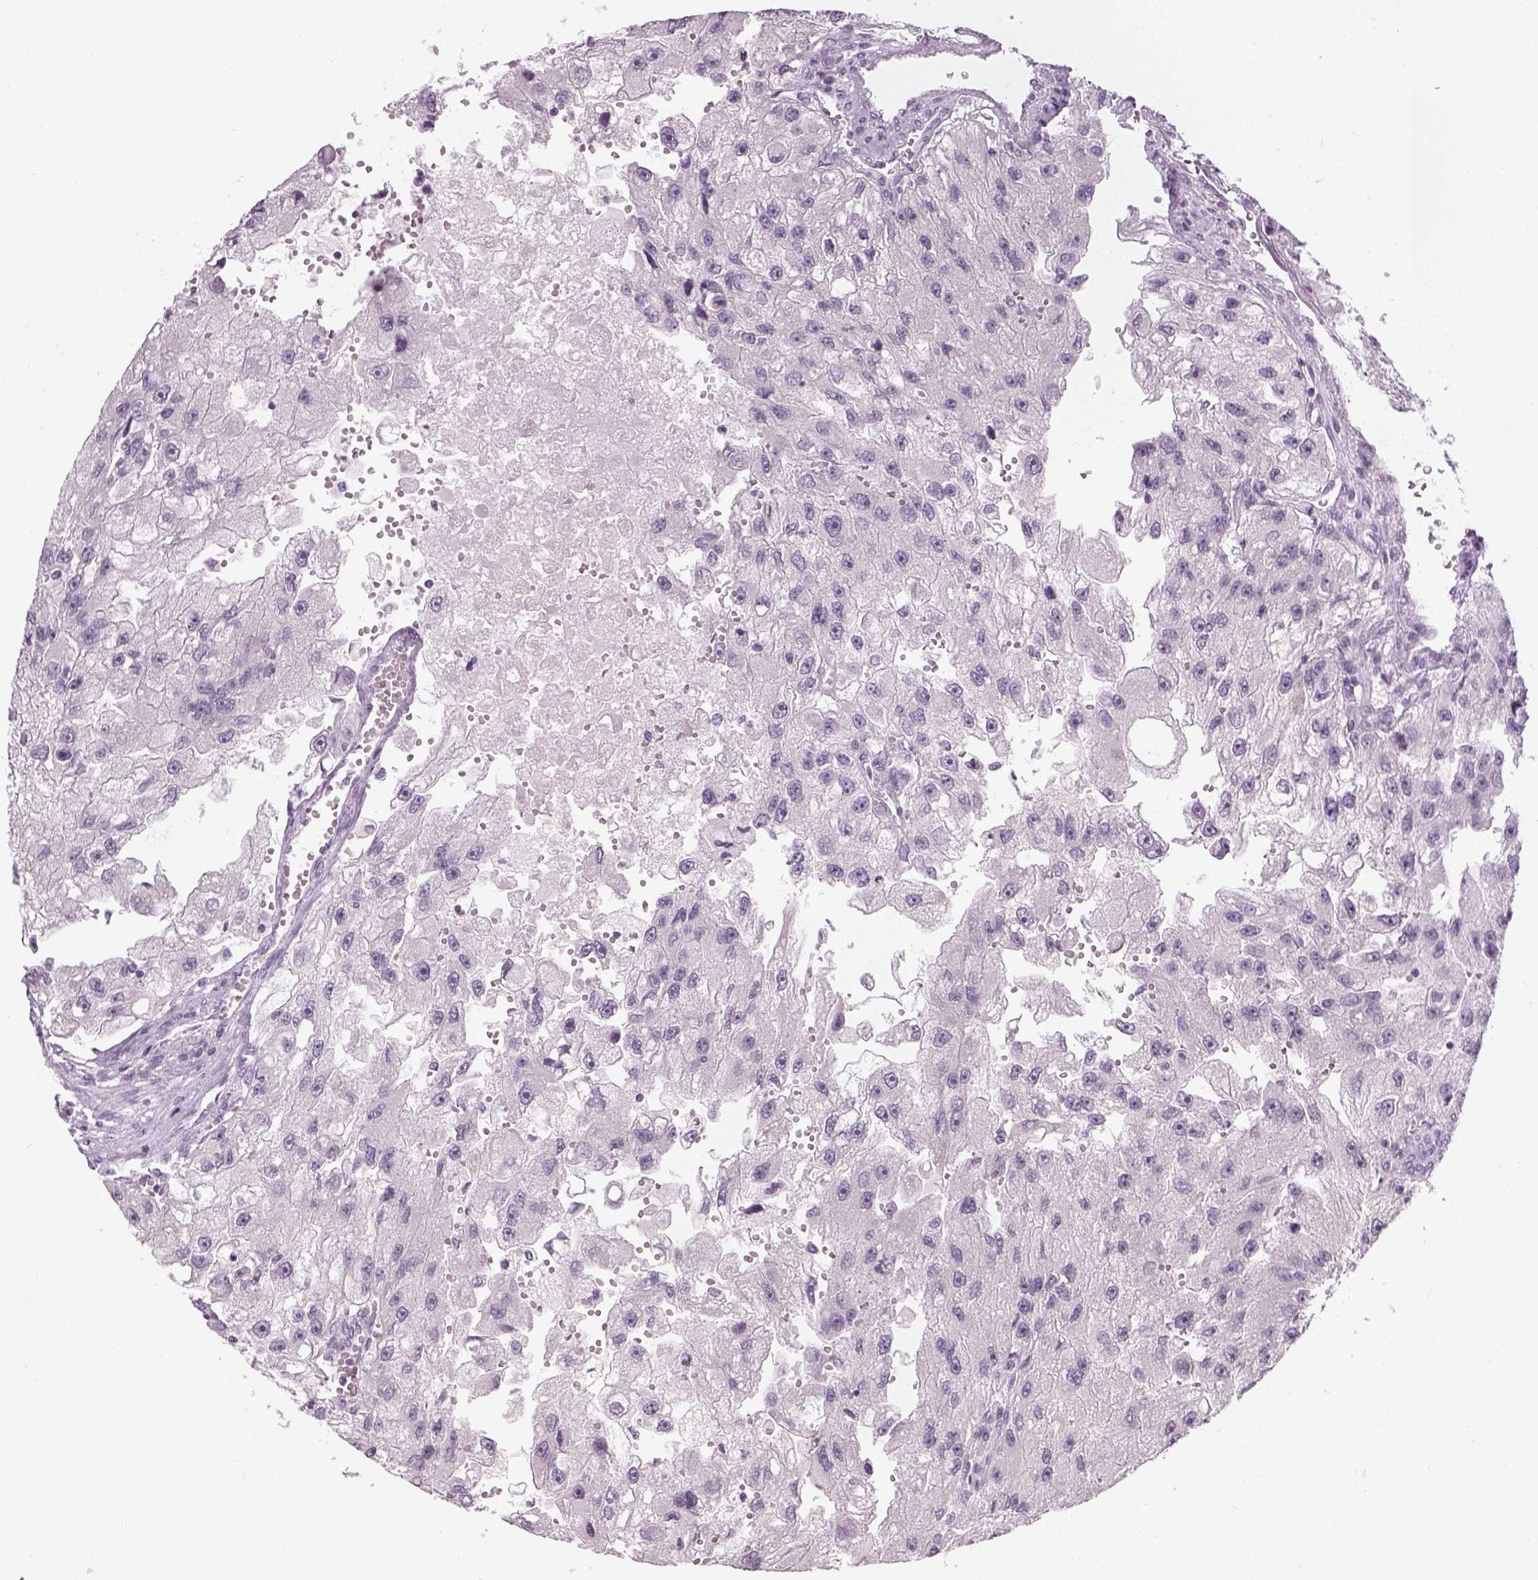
{"staining": {"intensity": "negative", "quantity": "none", "location": "none"}, "tissue": "renal cancer", "cell_type": "Tumor cells", "image_type": "cancer", "snomed": [{"axis": "morphology", "description": "Adenocarcinoma, NOS"}, {"axis": "topography", "description": "Kidney"}], "caption": "An image of renal cancer (adenocarcinoma) stained for a protein shows no brown staining in tumor cells.", "gene": "TH", "patient": {"sex": "male", "age": 63}}